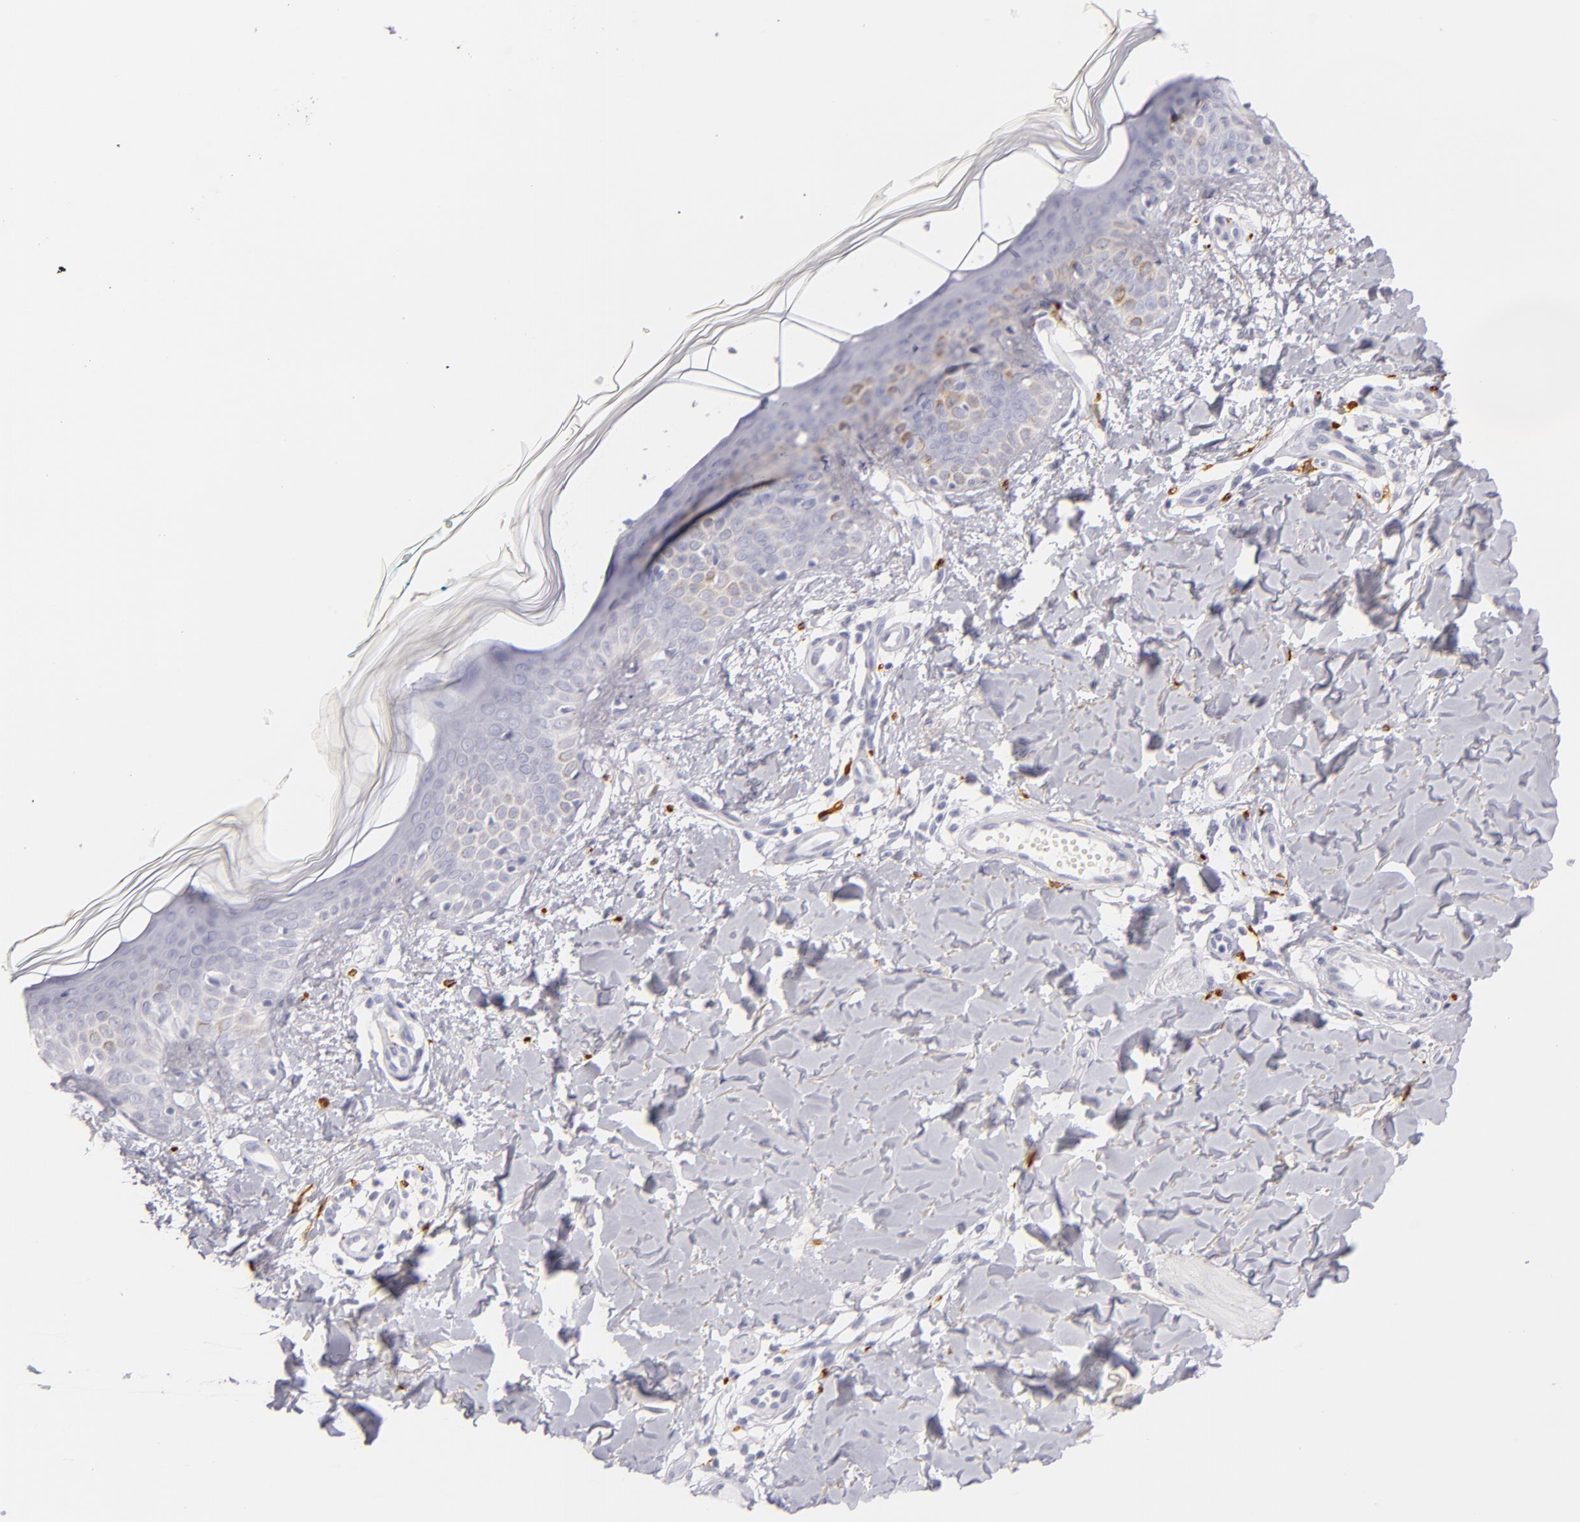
{"staining": {"intensity": "negative", "quantity": "none", "location": "none"}, "tissue": "skin", "cell_type": "Fibroblasts", "image_type": "normal", "snomed": [{"axis": "morphology", "description": "Normal tissue, NOS"}, {"axis": "topography", "description": "Skin"}], "caption": "Immunohistochemistry (IHC) photomicrograph of unremarkable skin: human skin stained with DAB (3,3'-diaminobenzidine) reveals no significant protein positivity in fibroblasts. (Stains: DAB immunohistochemistry with hematoxylin counter stain, Microscopy: brightfield microscopy at high magnification).", "gene": "TPSD1", "patient": {"sex": "male", "age": 32}}